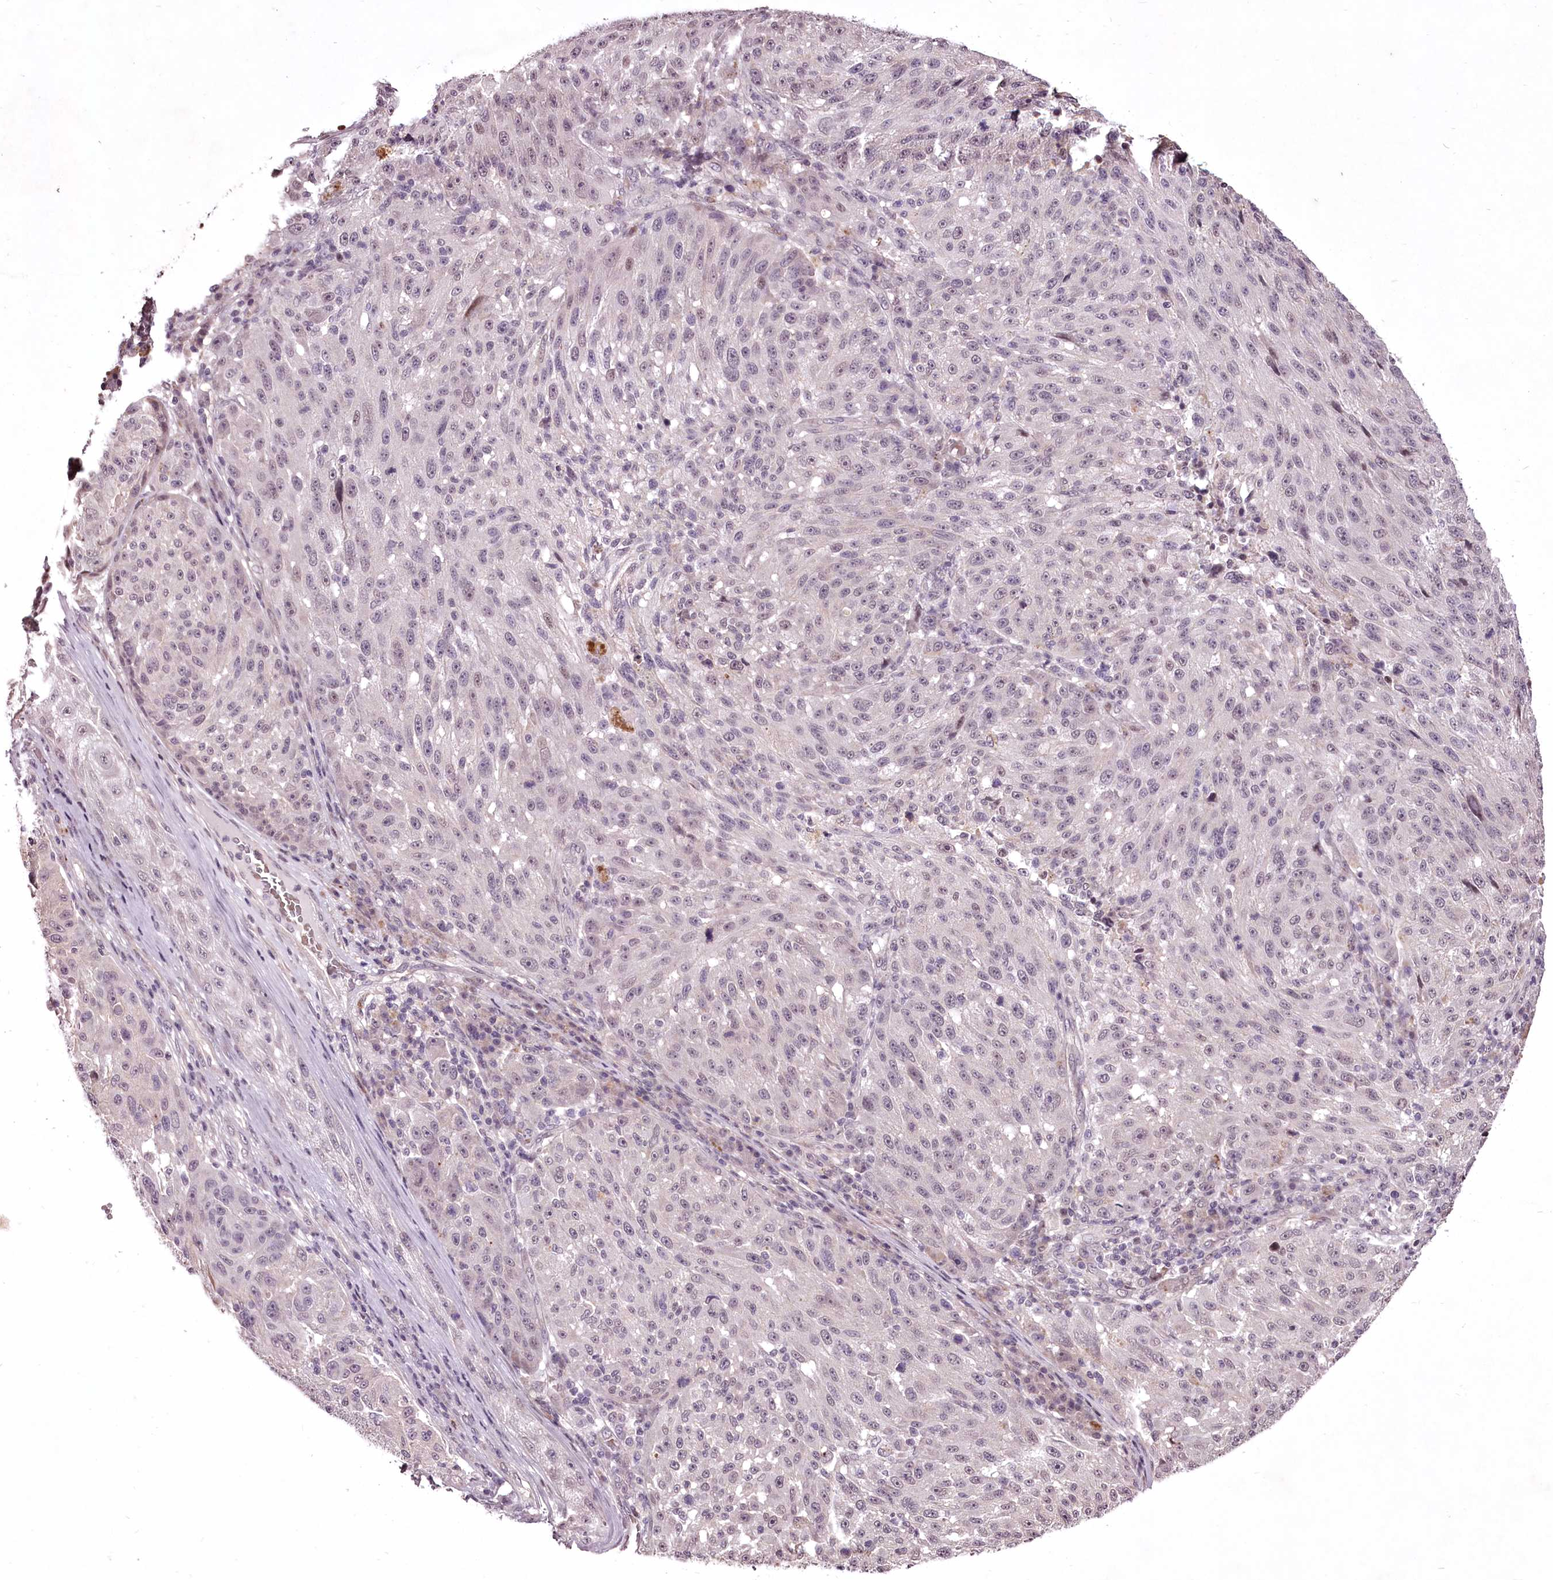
{"staining": {"intensity": "negative", "quantity": "none", "location": "none"}, "tissue": "melanoma", "cell_type": "Tumor cells", "image_type": "cancer", "snomed": [{"axis": "morphology", "description": "Malignant melanoma, NOS"}, {"axis": "topography", "description": "Skin"}], "caption": "This is a histopathology image of immunohistochemistry staining of malignant melanoma, which shows no positivity in tumor cells.", "gene": "ADRA1D", "patient": {"sex": "male", "age": 53}}